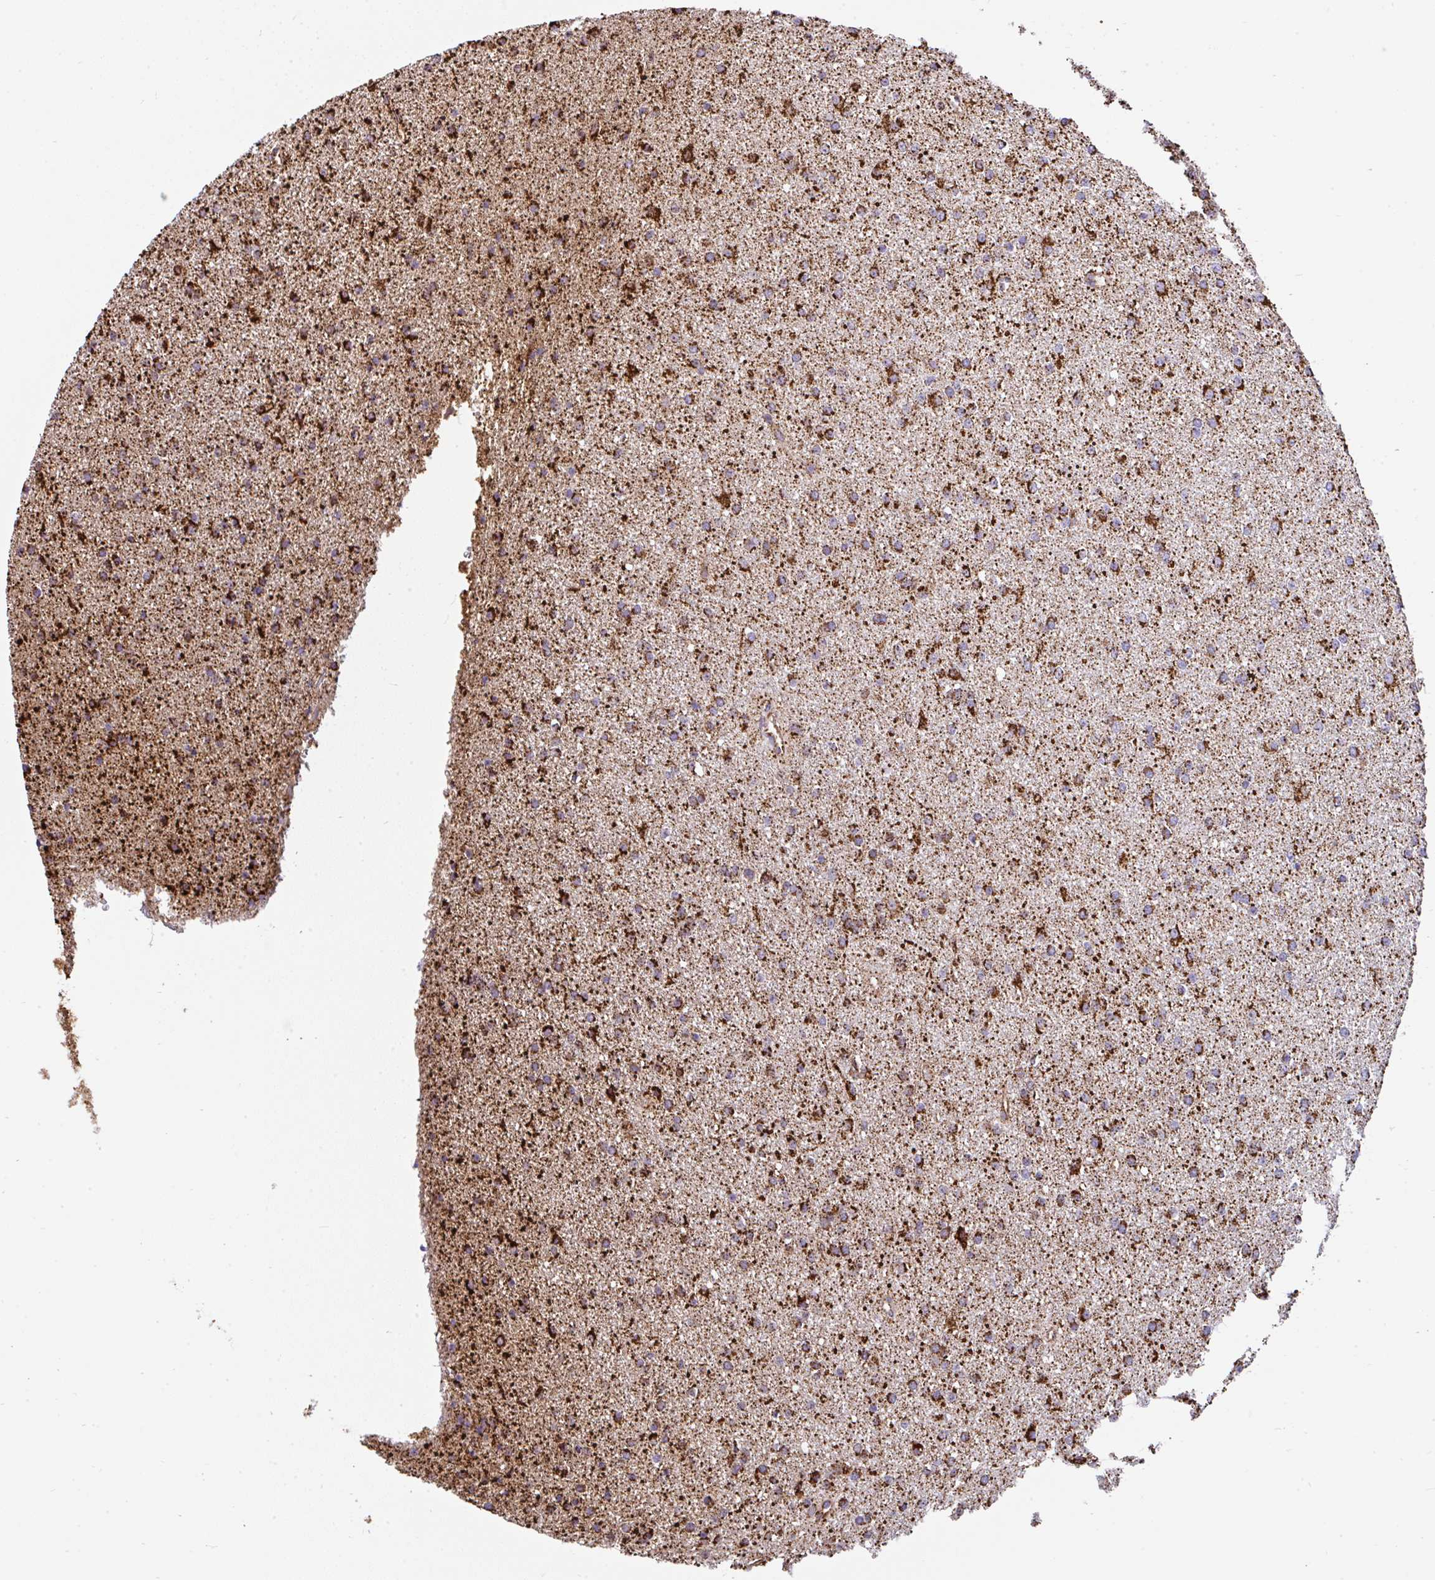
{"staining": {"intensity": "strong", "quantity": ">75%", "location": "cytoplasmic/membranous"}, "tissue": "glioma", "cell_type": "Tumor cells", "image_type": "cancer", "snomed": [{"axis": "morphology", "description": "Glioma, malignant, Low grade"}, {"axis": "topography", "description": "Brain"}], "caption": "Protein expression by IHC shows strong cytoplasmic/membranous positivity in approximately >75% of tumor cells in glioma. (IHC, brightfield microscopy, high magnification).", "gene": "ANKRD33B", "patient": {"sex": "female", "age": 34}}